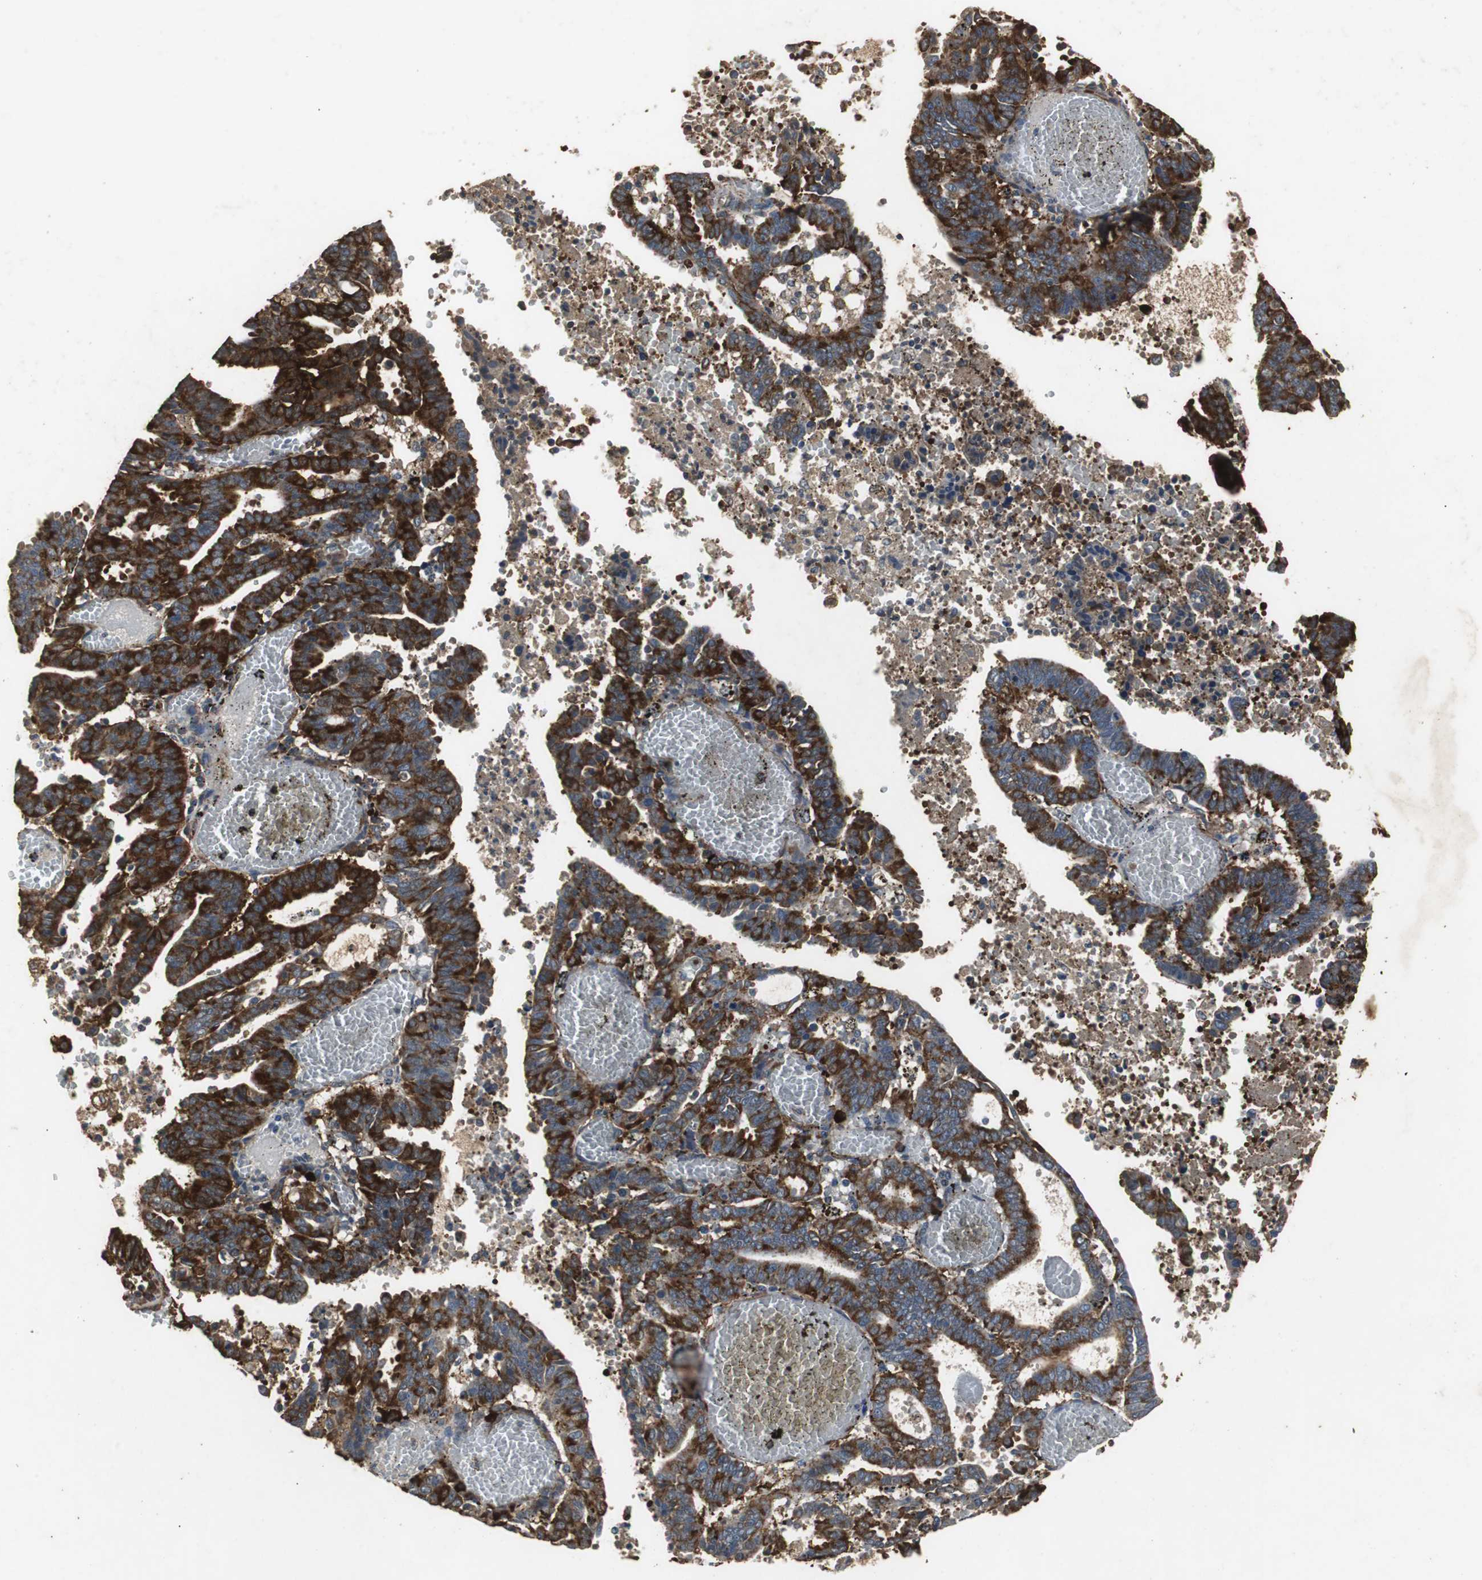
{"staining": {"intensity": "strong", "quantity": ">75%", "location": "cytoplasmic/membranous"}, "tissue": "endometrial cancer", "cell_type": "Tumor cells", "image_type": "cancer", "snomed": [{"axis": "morphology", "description": "Adenocarcinoma, NOS"}, {"axis": "topography", "description": "Uterus"}], "caption": "Immunohistochemical staining of human endometrial cancer (adenocarcinoma) shows high levels of strong cytoplasmic/membranous positivity in about >75% of tumor cells. Immunohistochemistry stains the protein of interest in brown and the nuclei are stained blue.", "gene": "NAA10", "patient": {"sex": "female", "age": 83}}